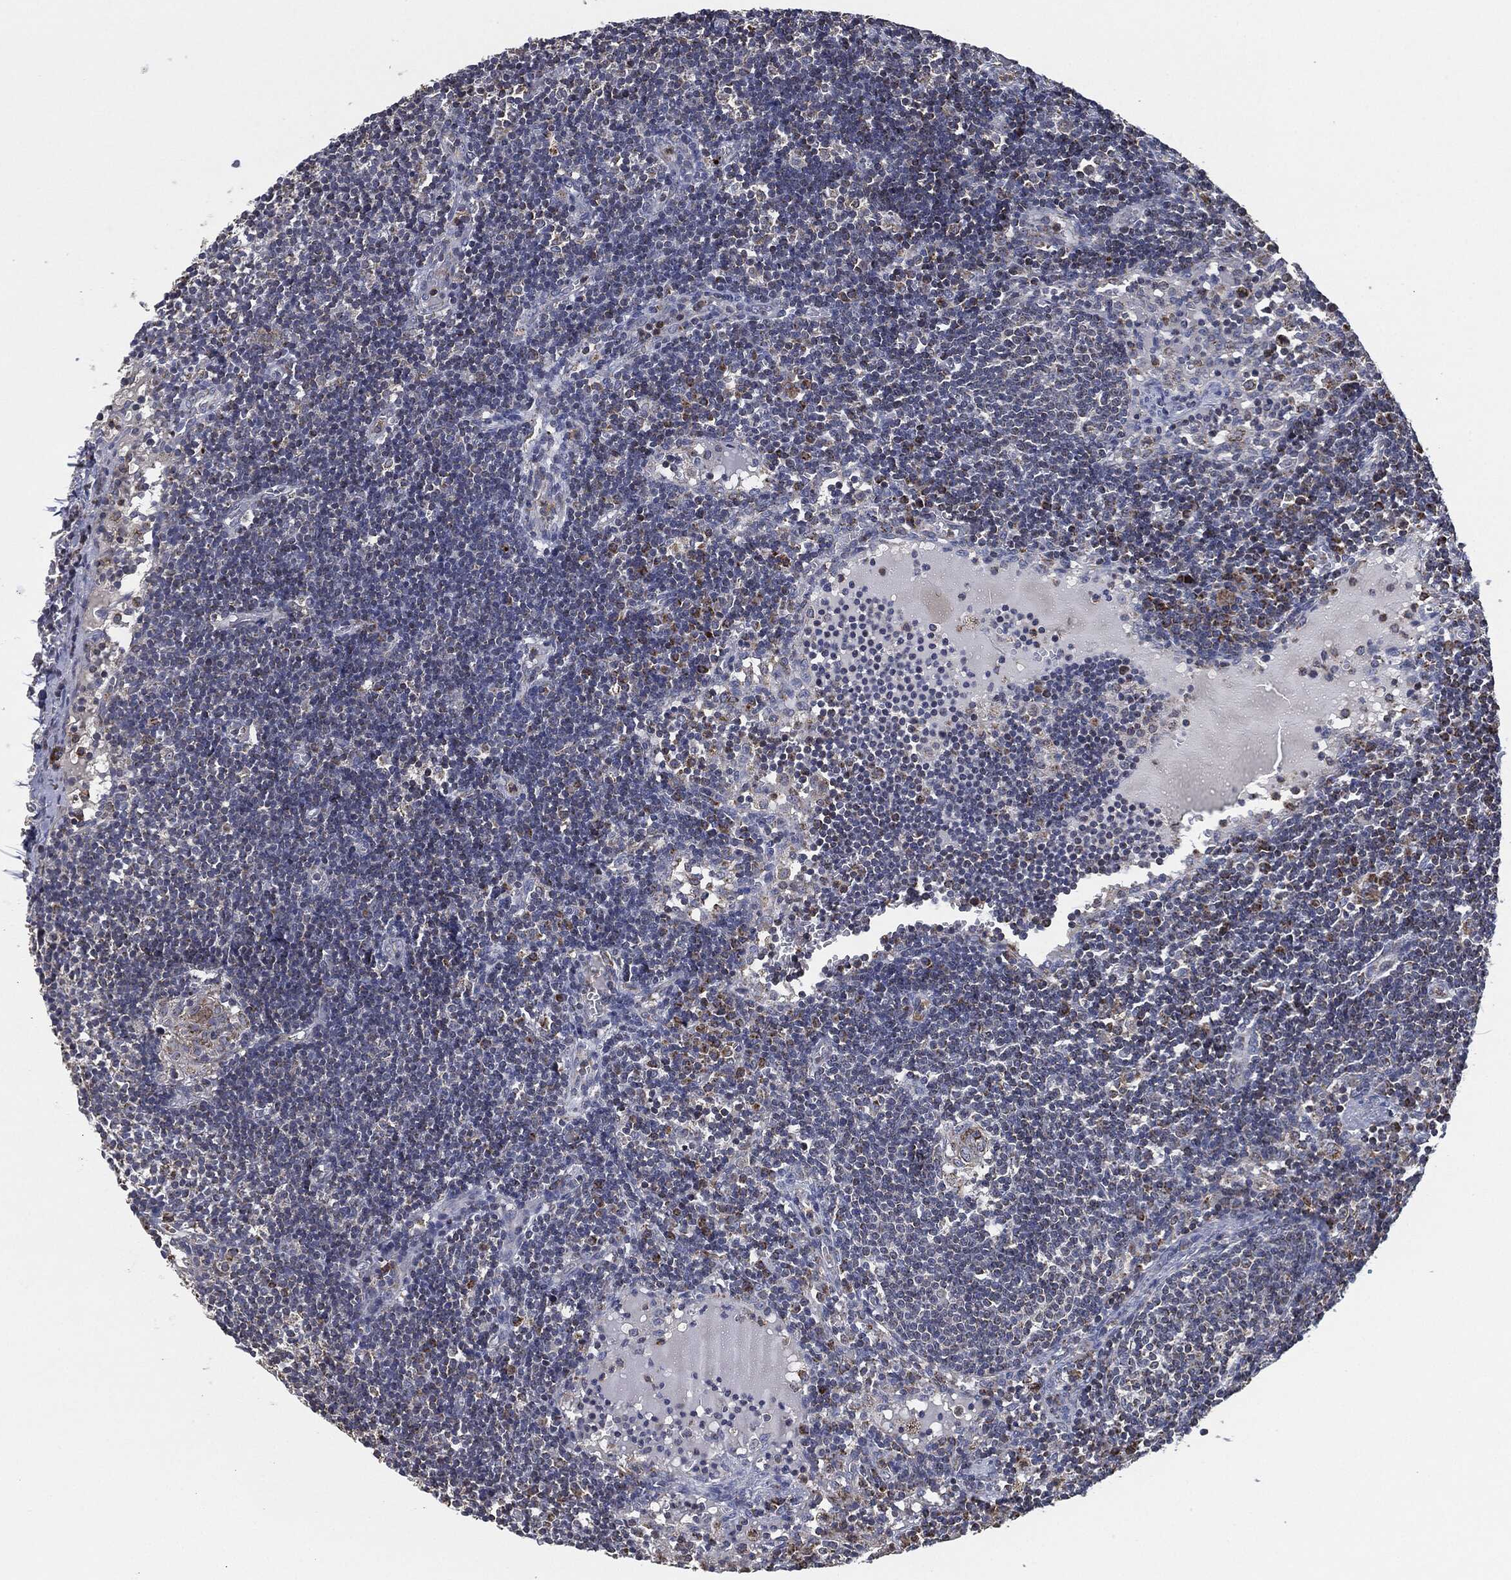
{"staining": {"intensity": "moderate", "quantity": "<25%", "location": "cytoplasmic/membranous"}, "tissue": "lymph node", "cell_type": "Germinal center cells", "image_type": "normal", "snomed": [{"axis": "morphology", "description": "Normal tissue, NOS"}, {"axis": "morphology", "description": "Adenocarcinoma, NOS"}, {"axis": "topography", "description": "Lymph node"}, {"axis": "topography", "description": "Pancreas"}], "caption": "Approximately <25% of germinal center cells in unremarkable lymph node show moderate cytoplasmic/membranous protein staining as visualized by brown immunohistochemical staining.", "gene": "NDUFV2", "patient": {"sex": "female", "age": 58}}